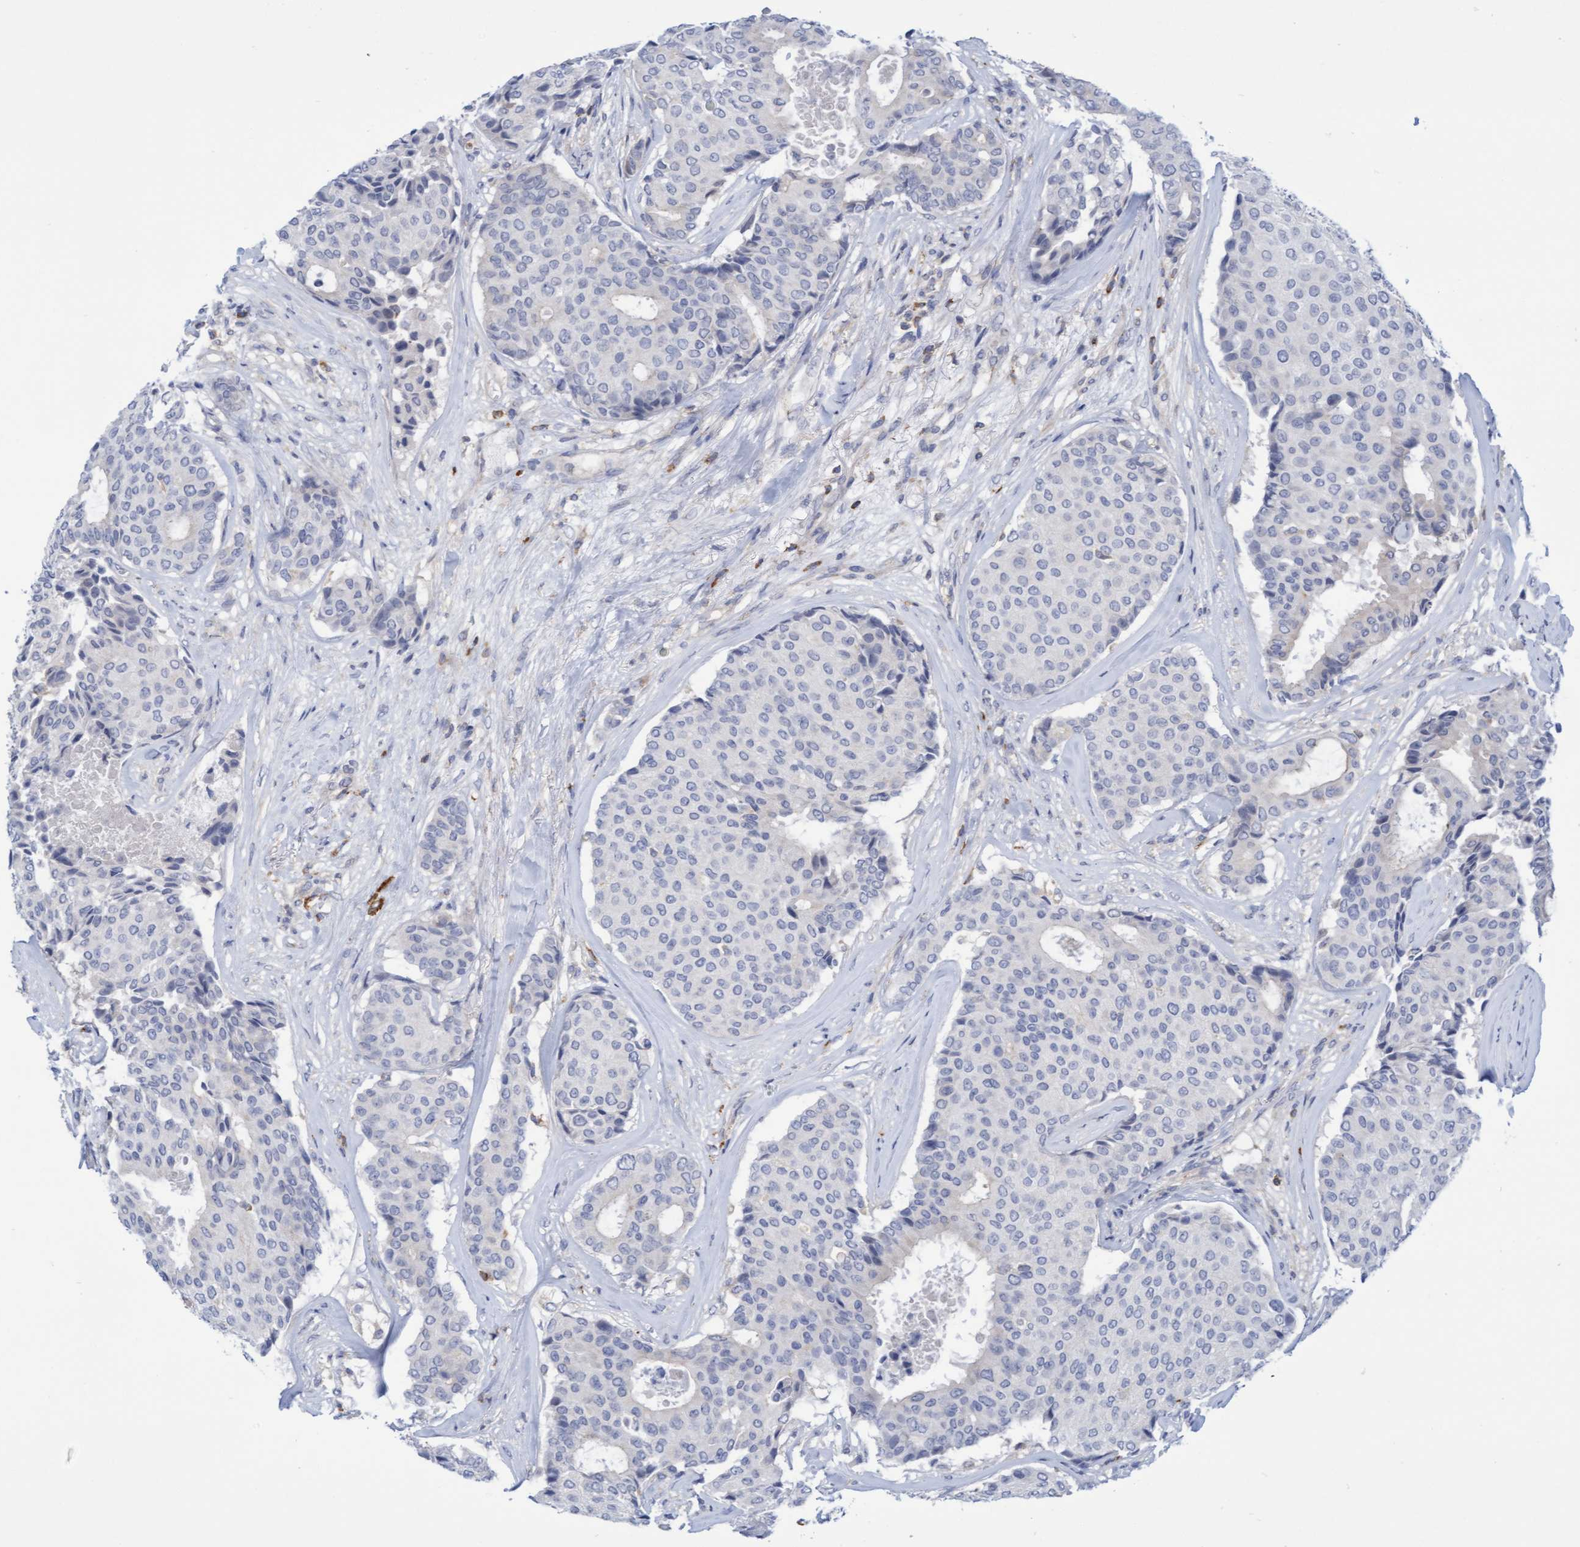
{"staining": {"intensity": "negative", "quantity": "none", "location": "none"}, "tissue": "breast cancer", "cell_type": "Tumor cells", "image_type": "cancer", "snomed": [{"axis": "morphology", "description": "Duct carcinoma"}, {"axis": "topography", "description": "Breast"}], "caption": "Immunohistochemical staining of breast cancer displays no significant positivity in tumor cells.", "gene": "FNBP1", "patient": {"sex": "female", "age": 75}}